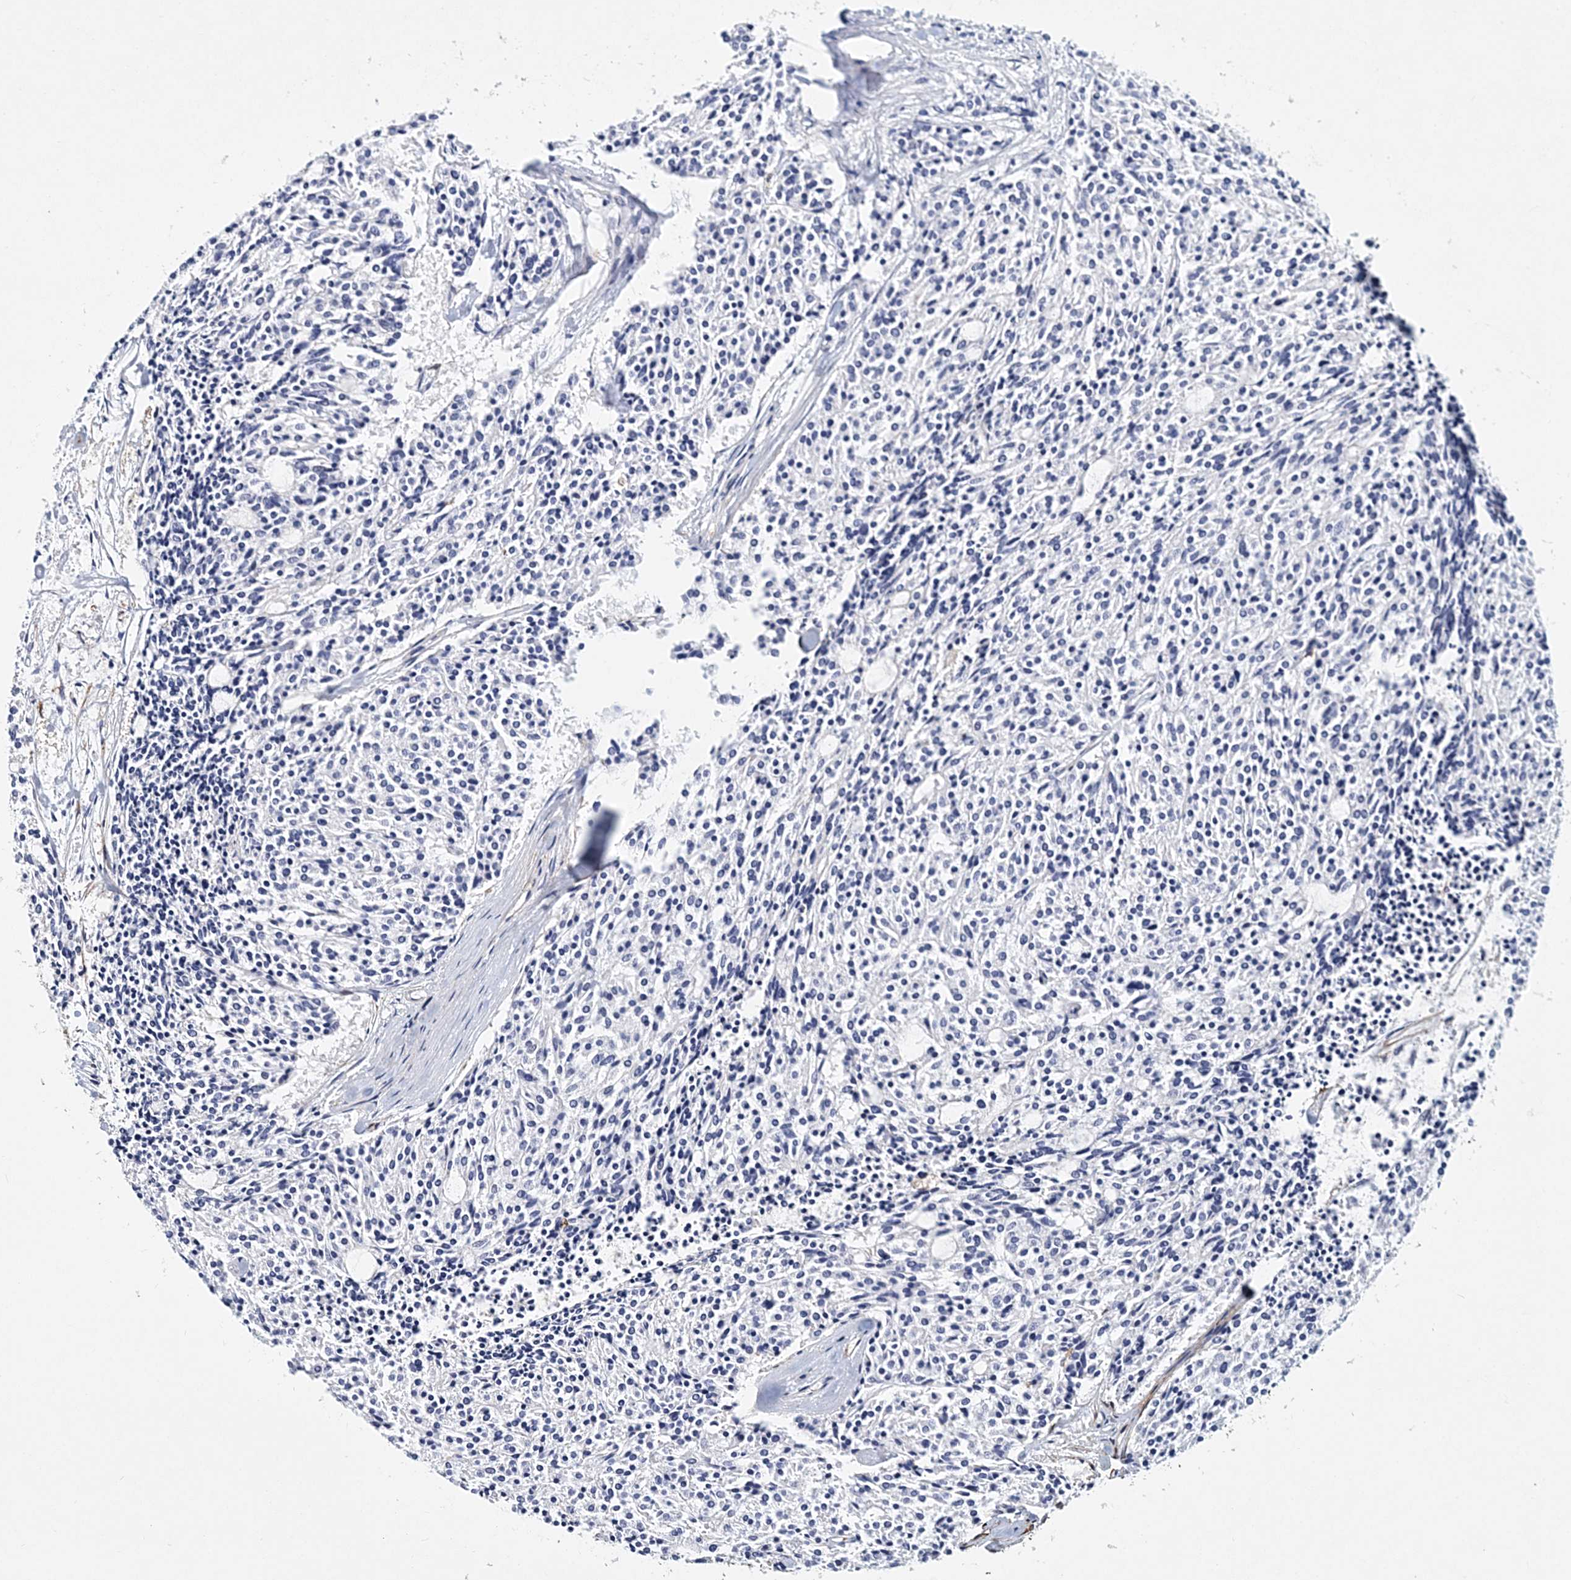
{"staining": {"intensity": "negative", "quantity": "none", "location": "none"}, "tissue": "carcinoid", "cell_type": "Tumor cells", "image_type": "cancer", "snomed": [{"axis": "morphology", "description": "Carcinoid, malignant, NOS"}, {"axis": "topography", "description": "Pancreas"}], "caption": "Immunohistochemistry (IHC) of human malignant carcinoid shows no expression in tumor cells.", "gene": "ITGA2B", "patient": {"sex": "female", "age": 54}}